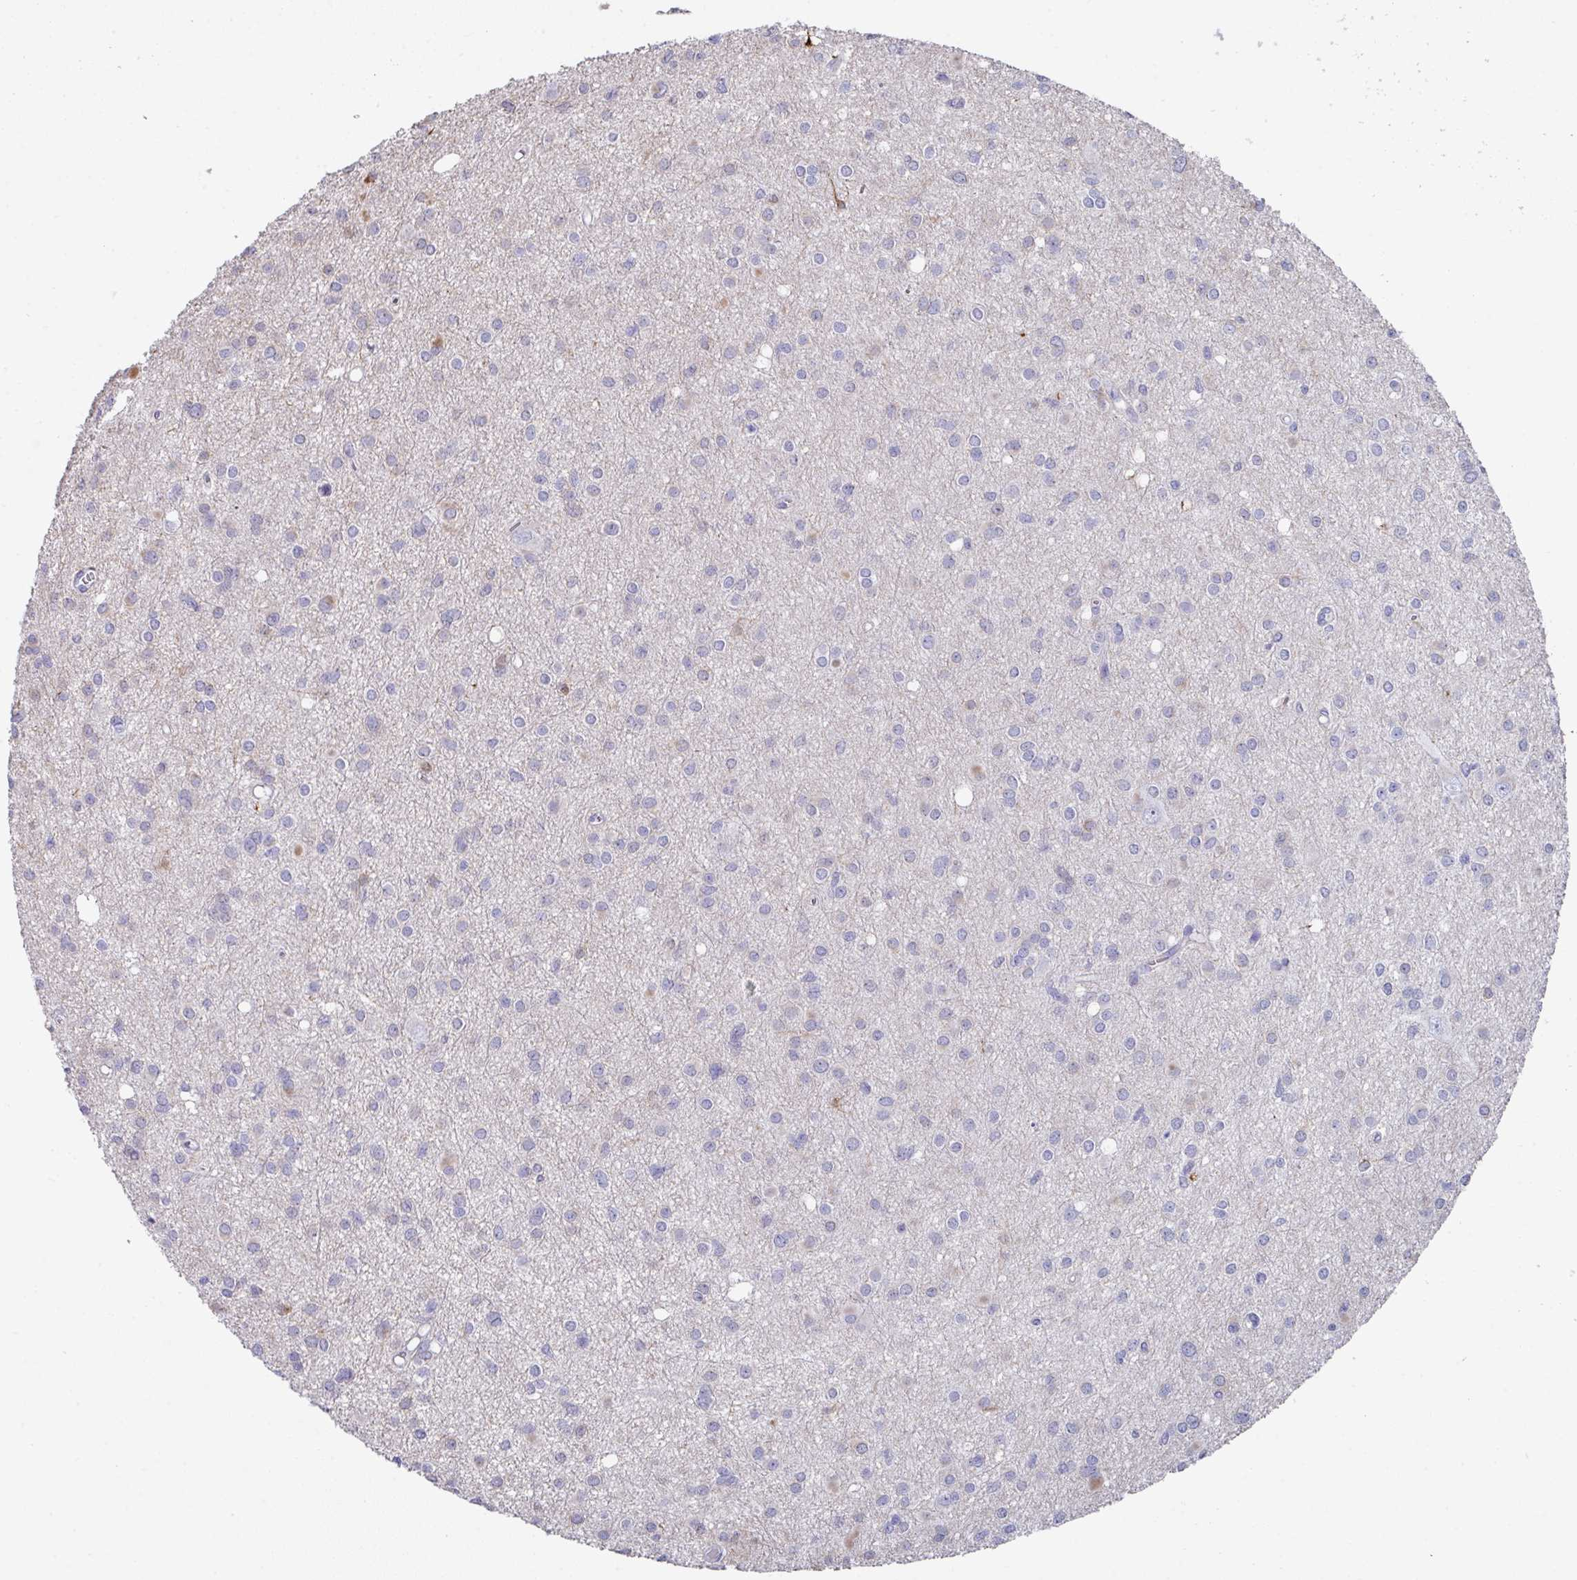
{"staining": {"intensity": "negative", "quantity": "none", "location": "none"}, "tissue": "glioma", "cell_type": "Tumor cells", "image_type": "cancer", "snomed": [{"axis": "morphology", "description": "Glioma, malignant, High grade"}, {"axis": "topography", "description": "Brain"}], "caption": "A photomicrograph of glioma stained for a protein displays no brown staining in tumor cells.", "gene": "PEX10", "patient": {"sex": "male", "age": 23}}